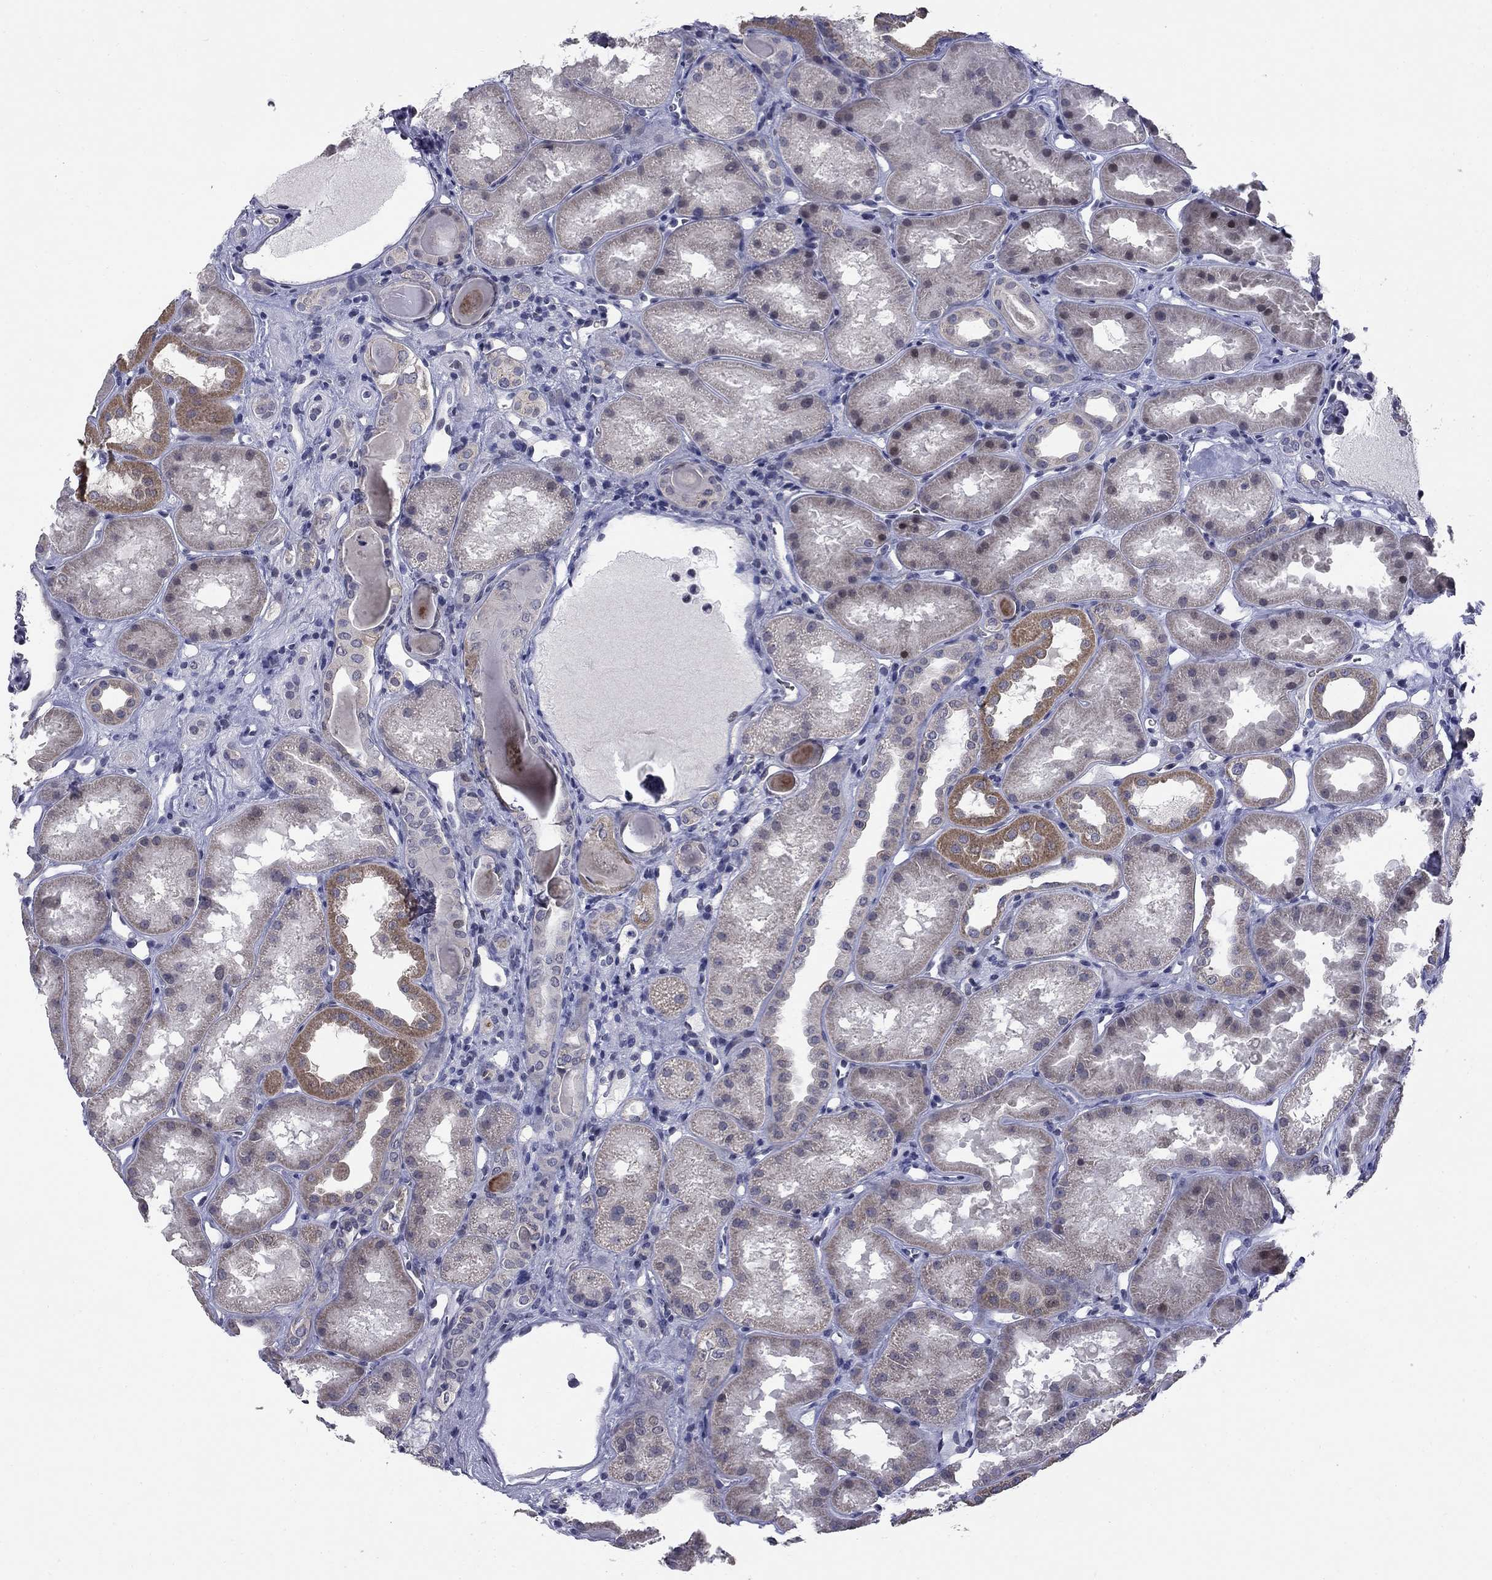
{"staining": {"intensity": "negative", "quantity": "none", "location": "none"}, "tissue": "kidney", "cell_type": "Cells in glomeruli", "image_type": "normal", "snomed": [{"axis": "morphology", "description": "Normal tissue, NOS"}, {"axis": "topography", "description": "Kidney"}], "caption": "Kidney stained for a protein using IHC demonstrates no expression cells in glomeruli.", "gene": "HTR4", "patient": {"sex": "male", "age": 61}}